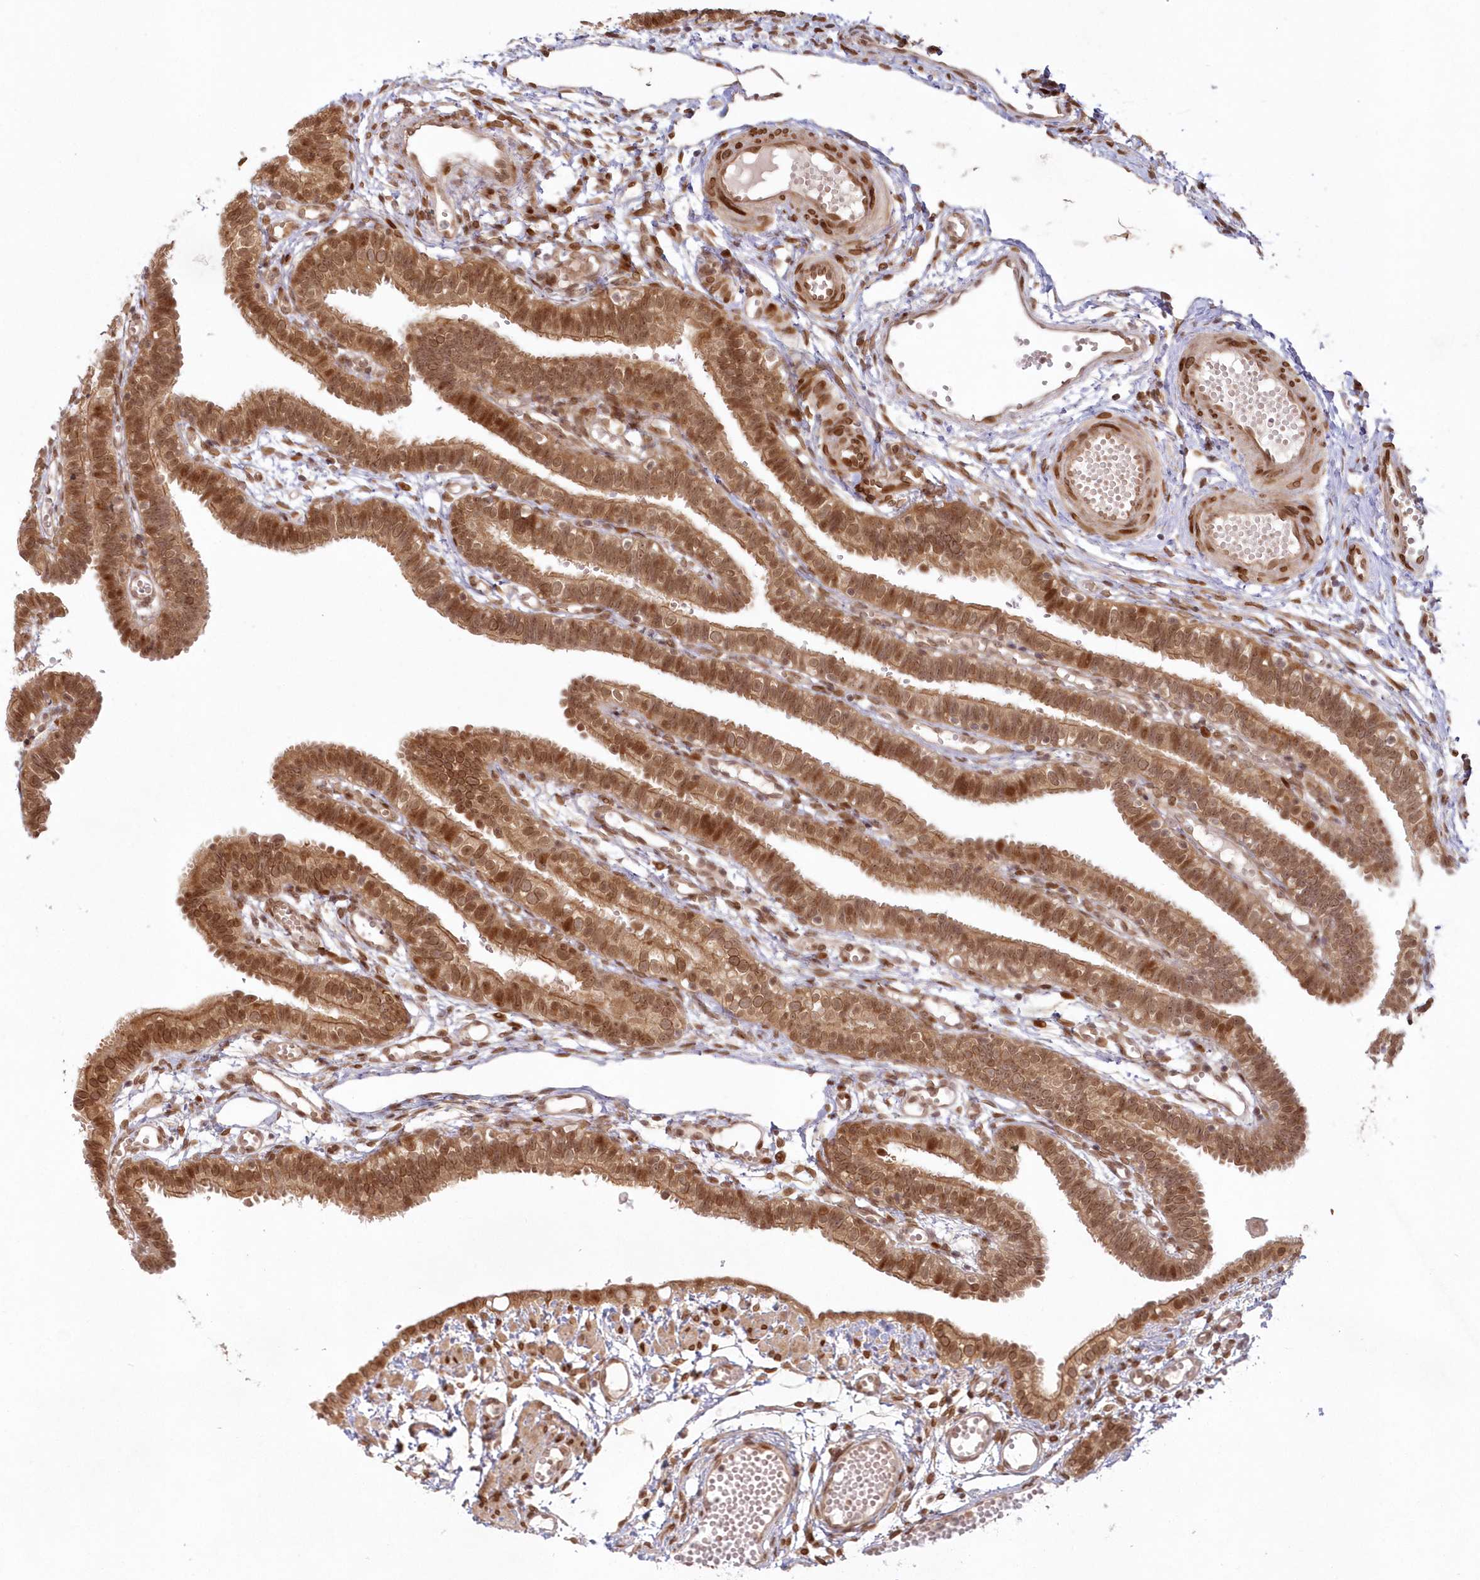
{"staining": {"intensity": "moderate", "quantity": ">75%", "location": "cytoplasmic/membranous,nuclear"}, "tissue": "fallopian tube", "cell_type": "Glandular cells", "image_type": "normal", "snomed": [{"axis": "morphology", "description": "Normal tissue, NOS"}, {"axis": "topography", "description": "Fallopian tube"}, {"axis": "topography", "description": "Placenta"}], "caption": "A high-resolution image shows immunohistochemistry (IHC) staining of benign fallopian tube, which exhibits moderate cytoplasmic/membranous,nuclear staining in about >75% of glandular cells. Using DAB (brown) and hematoxylin (blue) stains, captured at high magnification using brightfield microscopy.", "gene": "TOGARAM2", "patient": {"sex": "female", "age": 34}}